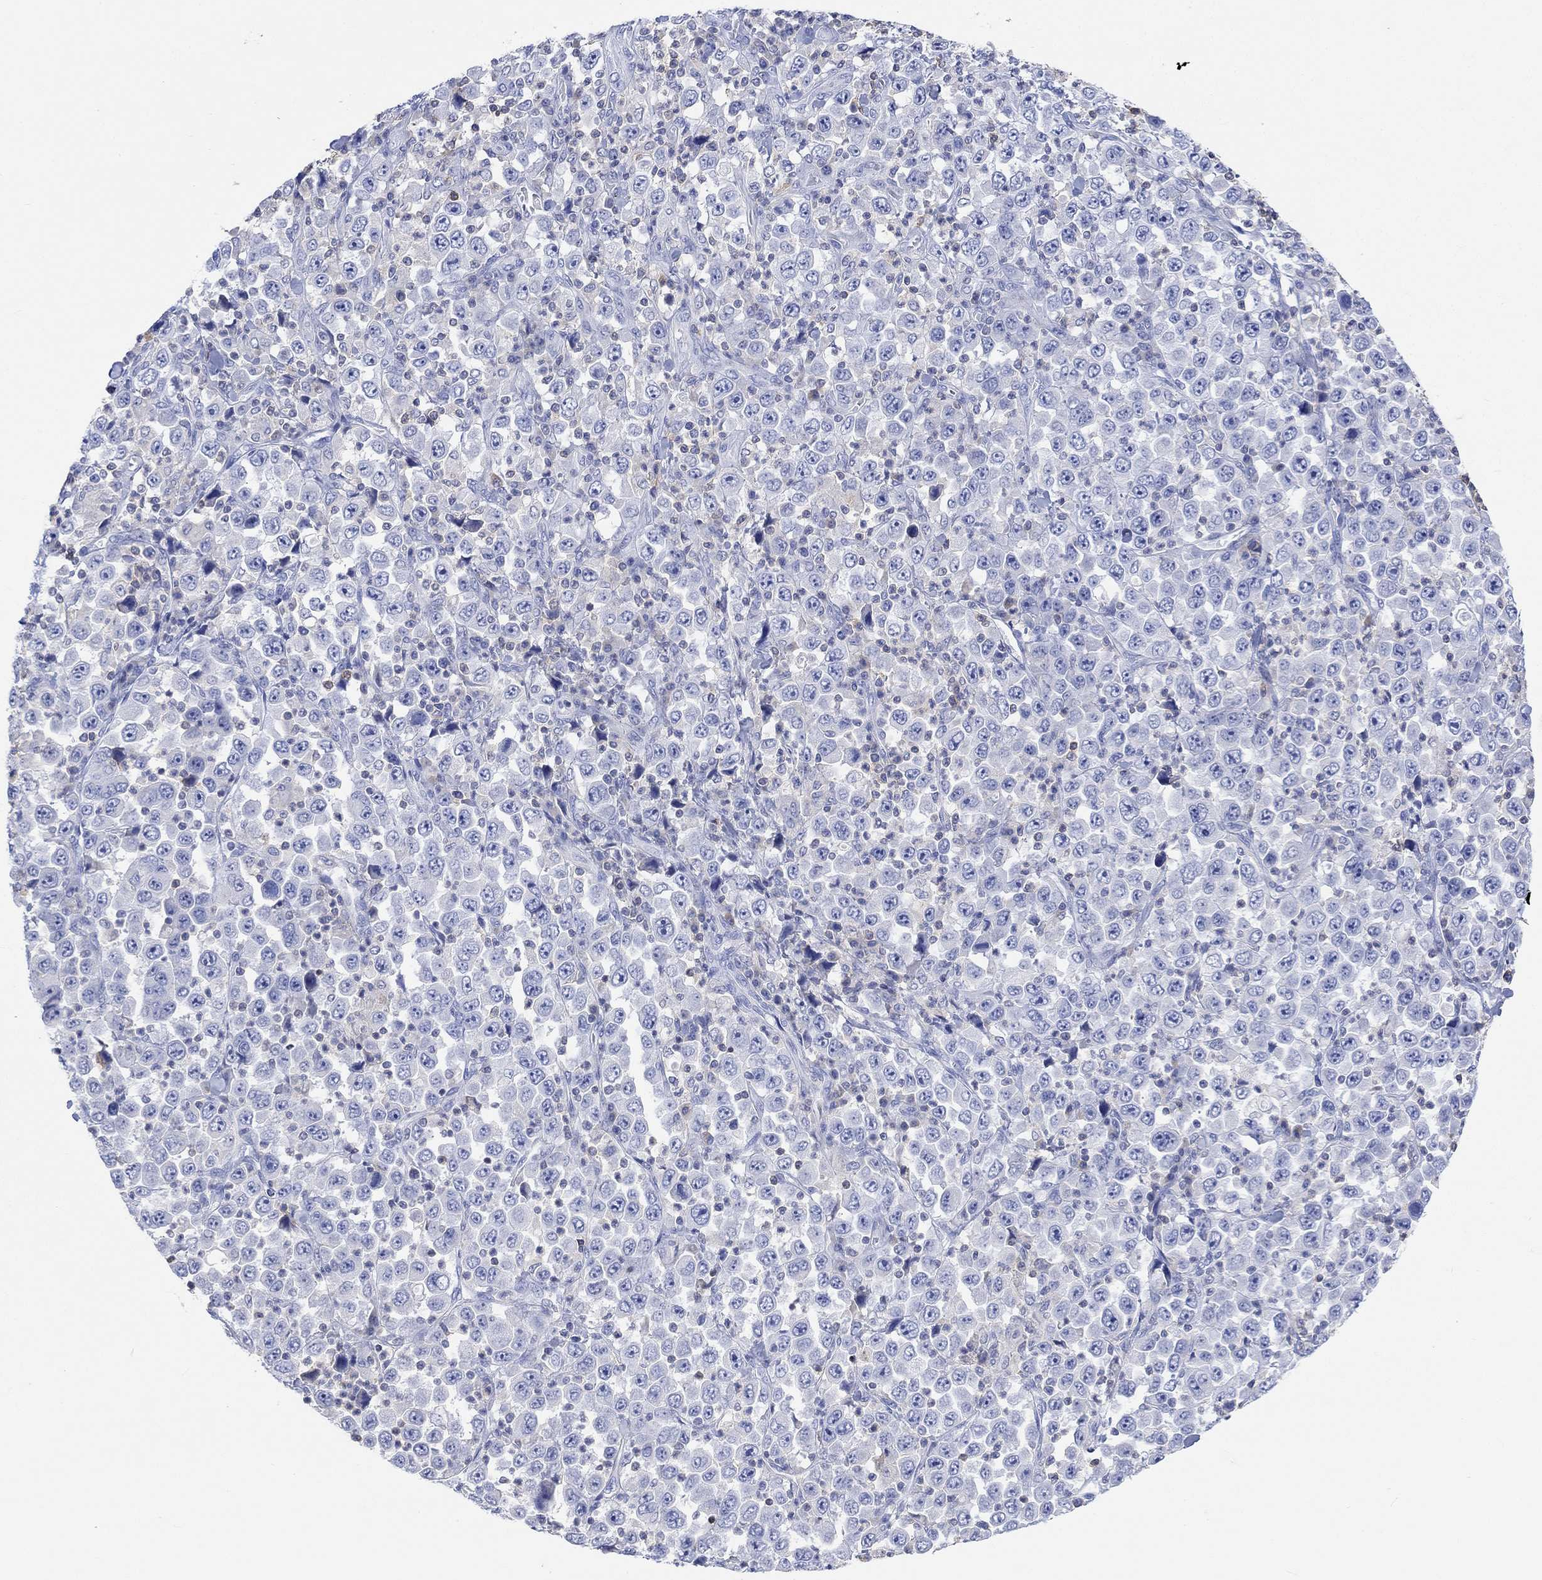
{"staining": {"intensity": "negative", "quantity": "none", "location": "none"}, "tissue": "stomach cancer", "cell_type": "Tumor cells", "image_type": "cancer", "snomed": [{"axis": "morphology", "description": "Normal tissue, NOS"}, {"axis": "morphology", "description": "Adenocarcinoma, NOS"}, {"axis": "topography", "description": "Stomach, upper"}, {"axis": "topography", "description": "Stomach"}], "caption": "Stomach adenocarcinoma was stained to show a protein in brown. There is no significant staining in tumor cells.", "gene": "GCM1", "patient": {"sex": "male", "age": 59}}